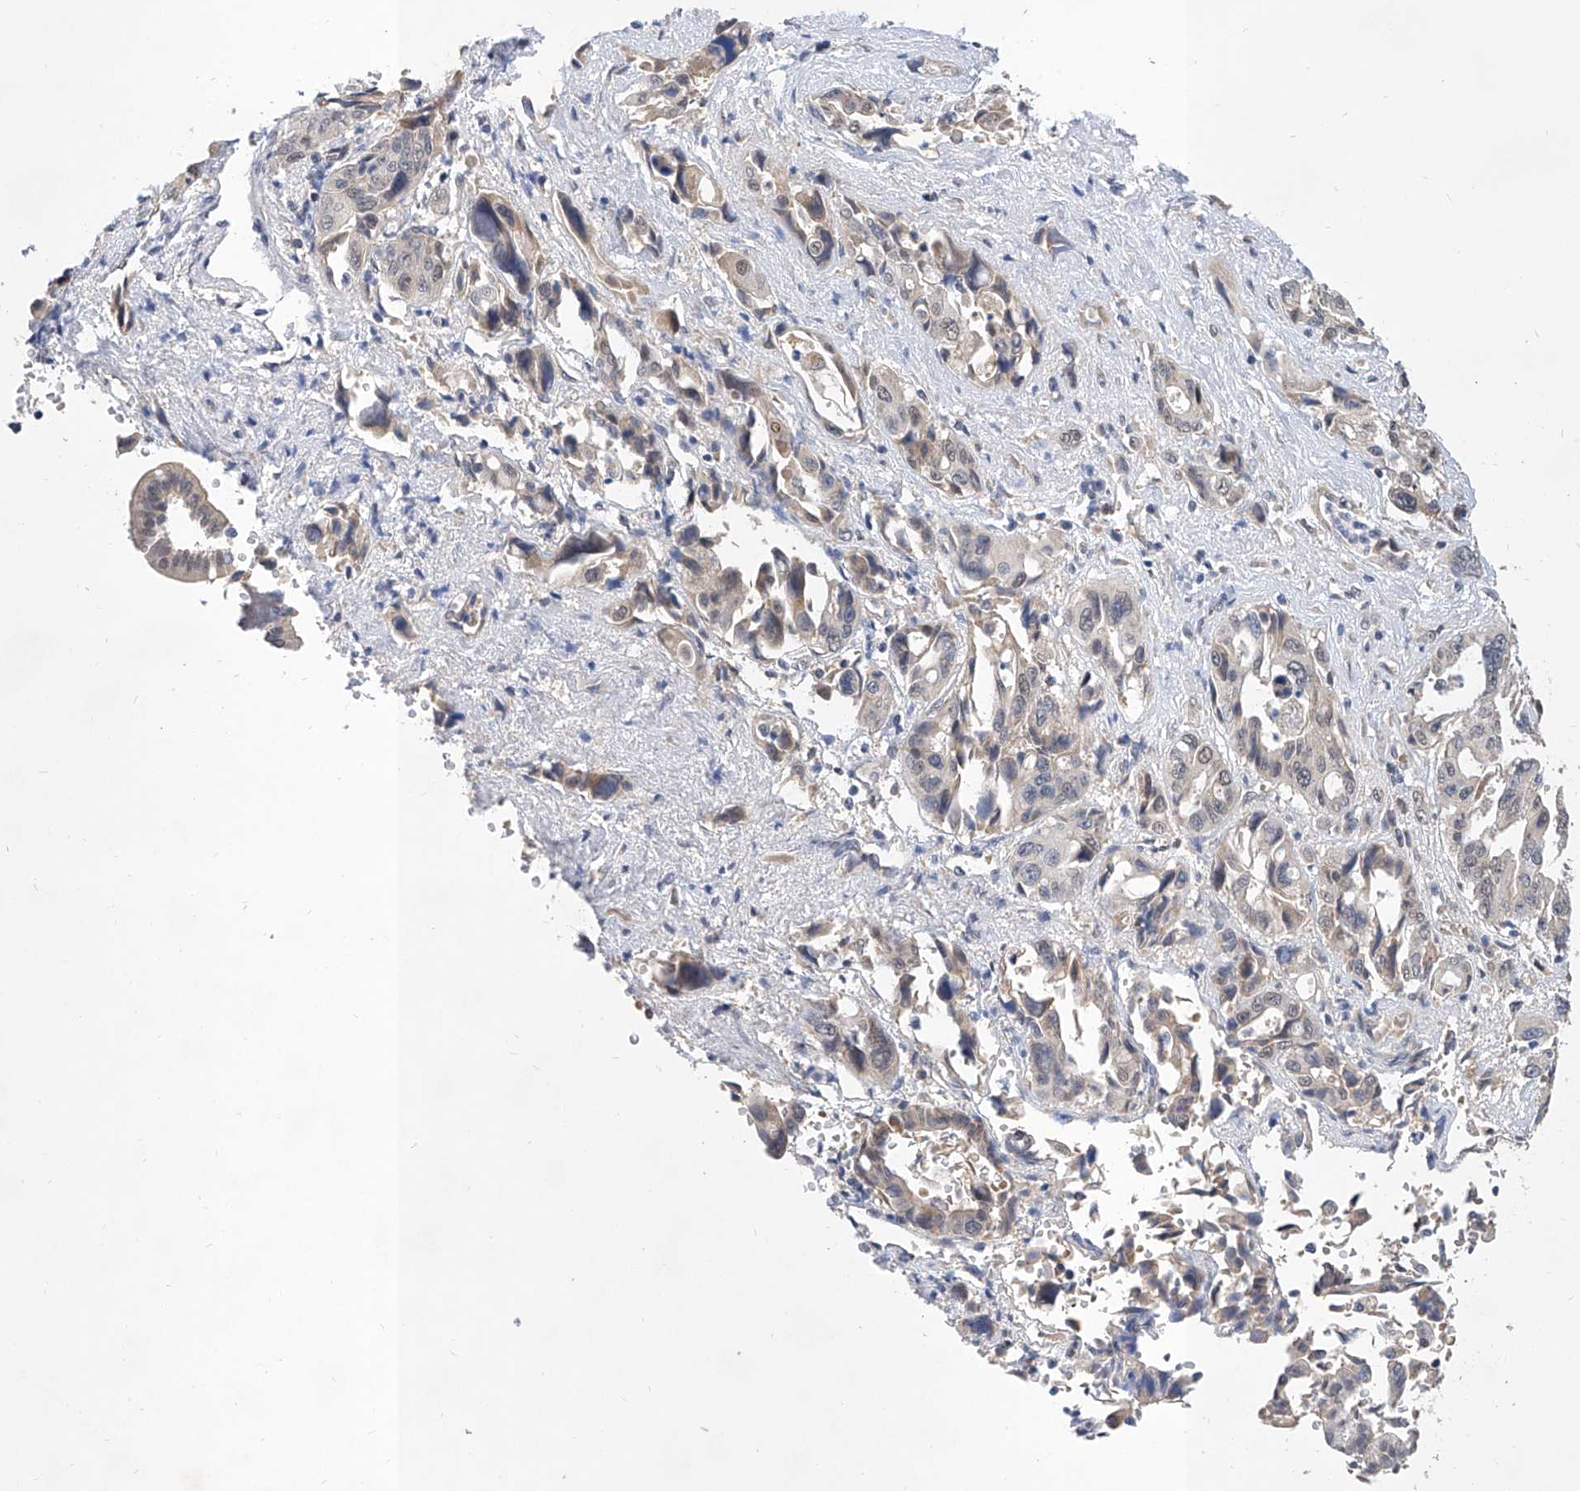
{"staining": {"intensity": "weak", "quantity": "<25%", "location": "cytoplasmic/membranous"}, "tissue": "pancreatic cancer", "cell_type": "Tumor cells", "image_type": "cancer", "snomed": [{"axis": "morphology", "description": "Adenocarcinoma, NOS"}, {"axis": "topography", "description": "Pancreas"}], "caption": "High magnification brightfield microscopy of adenocarcinoma (pancreatic) stained with DAB (3,3'-diaminobenzidine) (brown) and counterstained with hematoxylin (blue): tumor cells show no significant staining. (Stains: DAB immunohistochemistry (IHC) with hematoxylin counter stain, Microscopy: brightfield microscopy at high magnification).", "gene": "CARMIL3", "patient": {"sex": "male", "age": 46}}